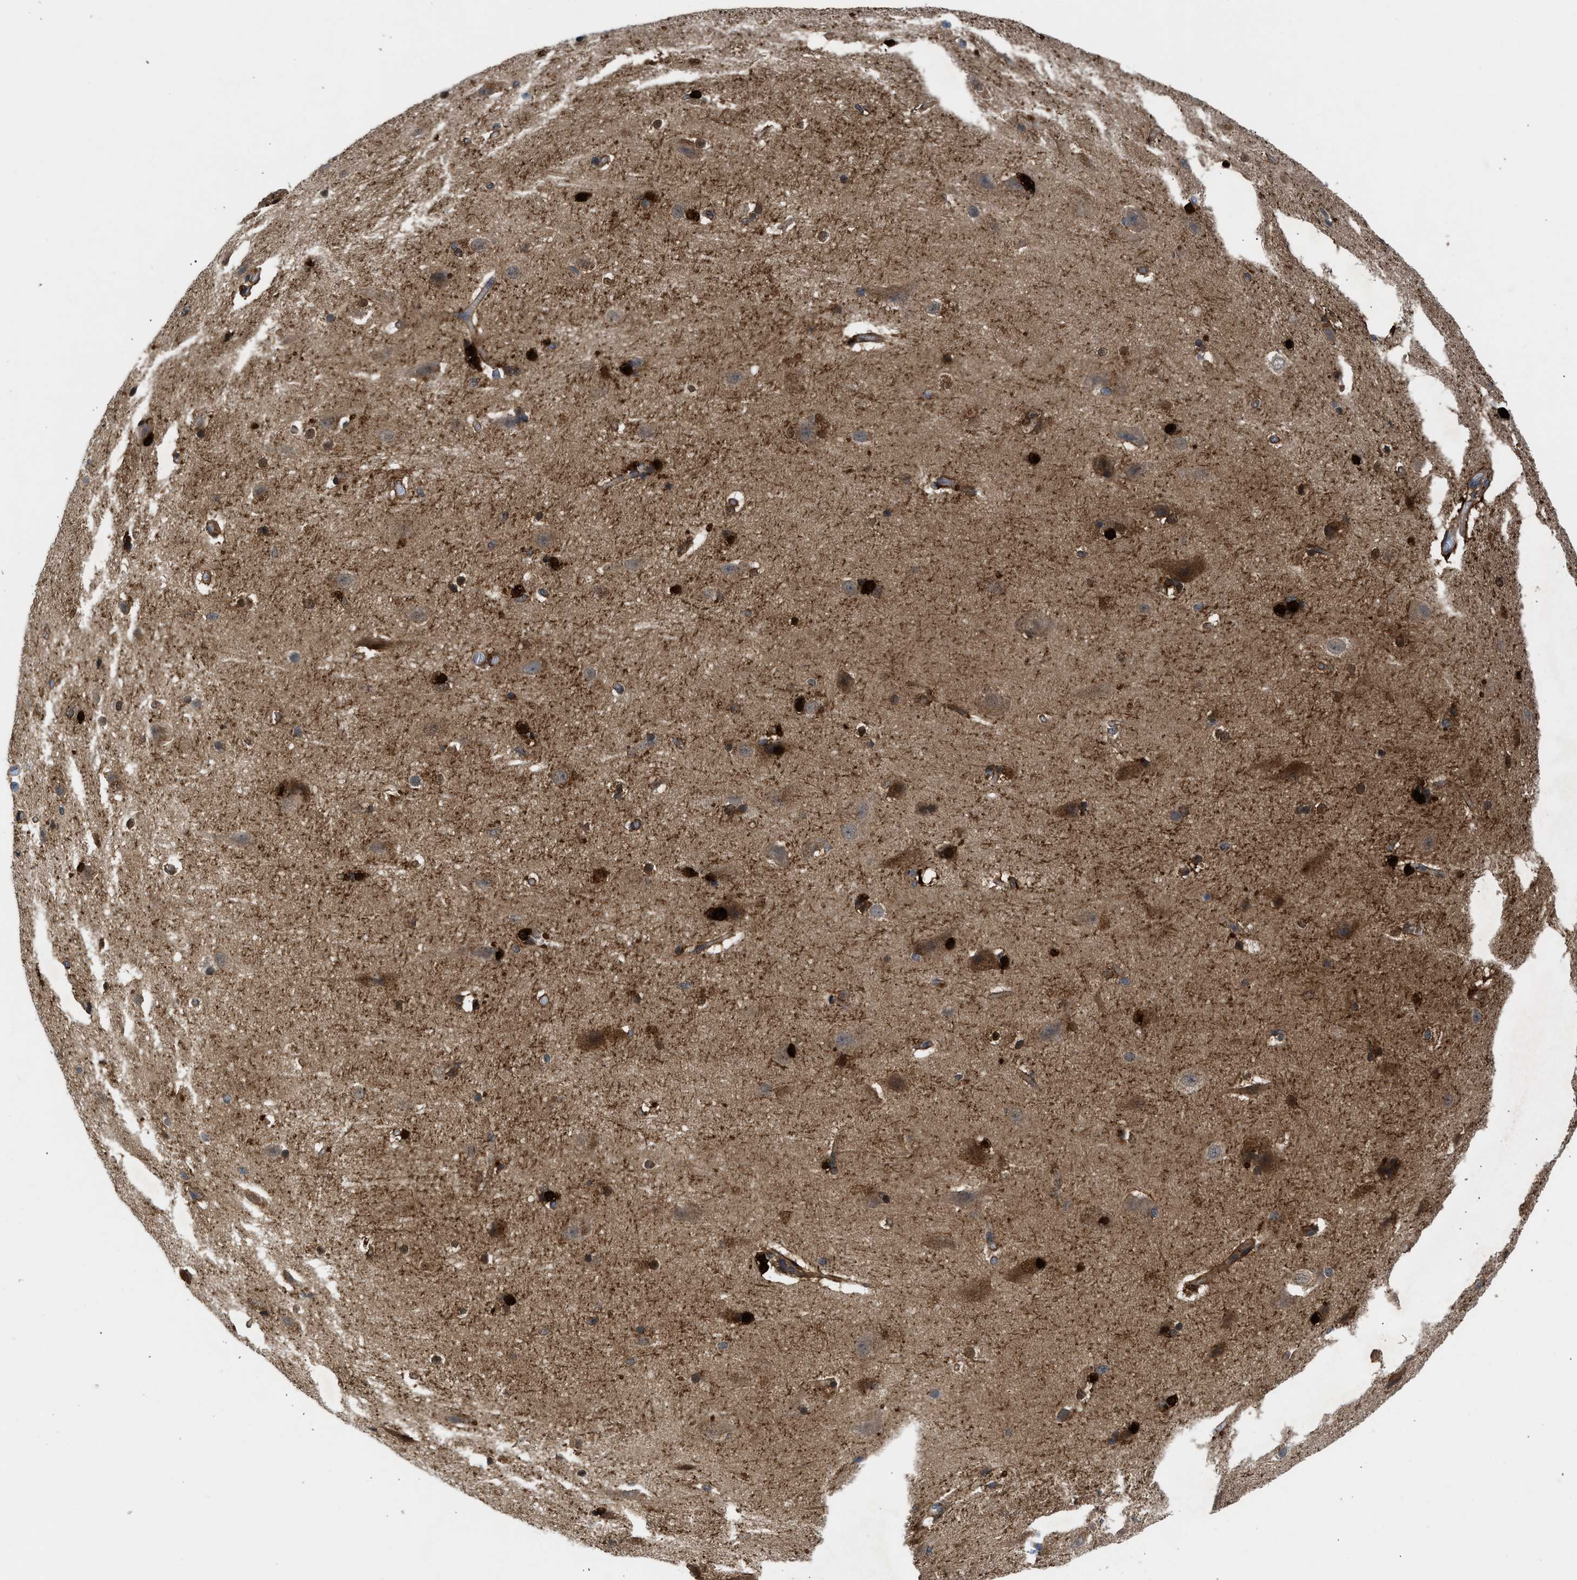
{"staining": {"intensity": "moderate", "quantity": ">75%", "location": "cytoplasmic/membranous"}, "tissue": "cerebral cortex", "cell_type": "Endothelial cells", "image_type": "normal", "snomed": [{"axis": "morphology", "description": "Normal tissue, NOS"}, {"axis": "topography", "description": "Cerebral cortex"}, {"axis": "topography", "description": "Hippocampus"}], "caption": "About >75% of endothelial cells in normal human cerebral cortex show moderate cytoplasmic/membranous protein positivity as visualized by brown immunohistochemical staining.", "gene": "CBR1", "patient": {"sex": "female", "age": 19}}